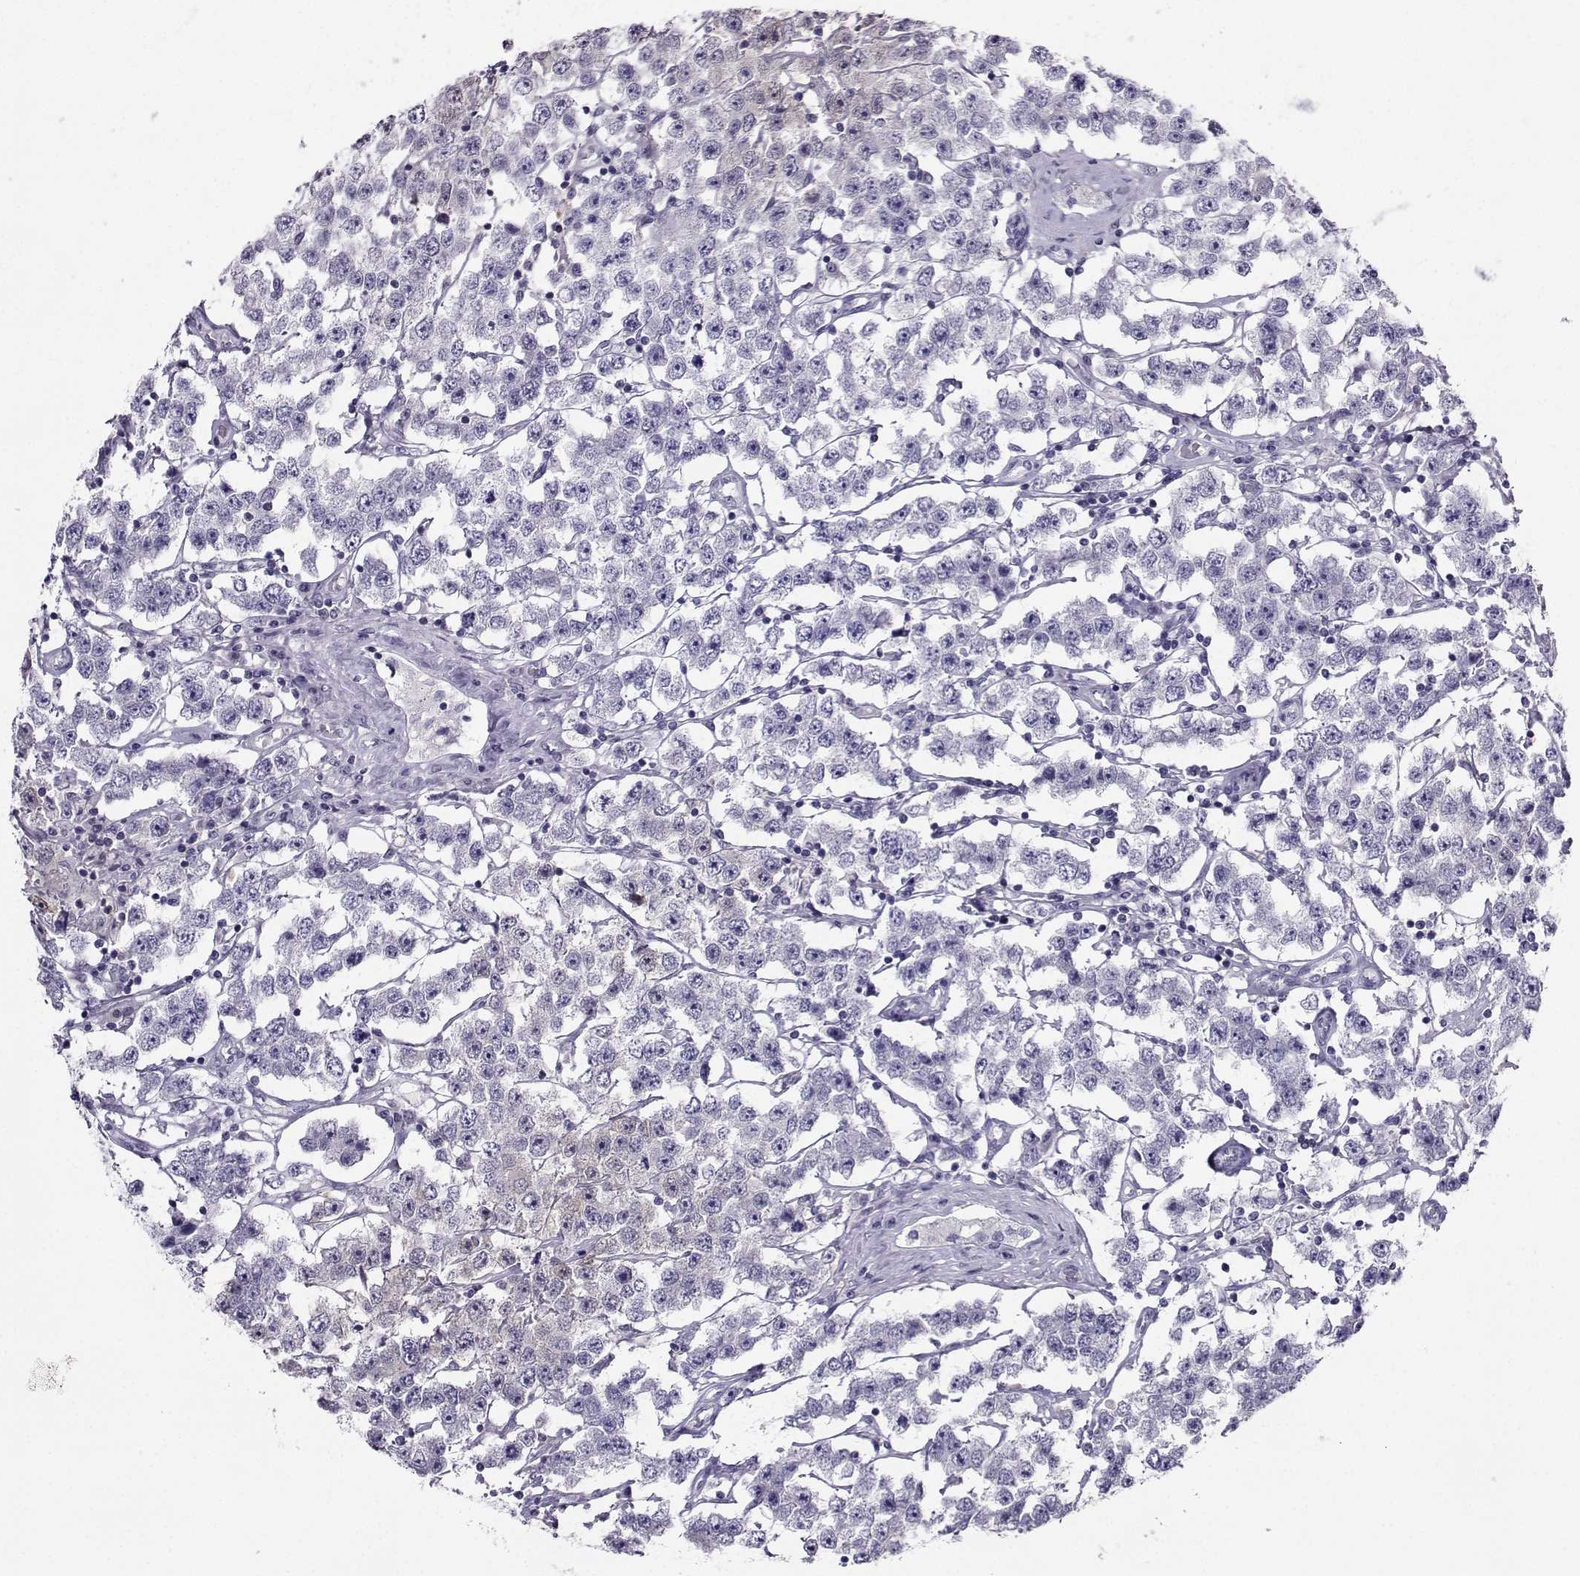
{"staining": {"intensity": "weak", "quantity": "<25%", "location": "cytoplasmic/membranous,nuclear"}, "tissue": "testis cancer", "cell_type": "Tumor cells", "image_type": "cancer", "snomed": [{"axis": "morphology", "description": "Seminoma, NOS"}, {"axis": "topography", "description": "Testis"}], "caption": "Human seminoma (testis) stained for a protein using IHC reveals no positivity in tumor cells.", "gene": "PGK1", "patient": {"sex": "male", "age": 52}}